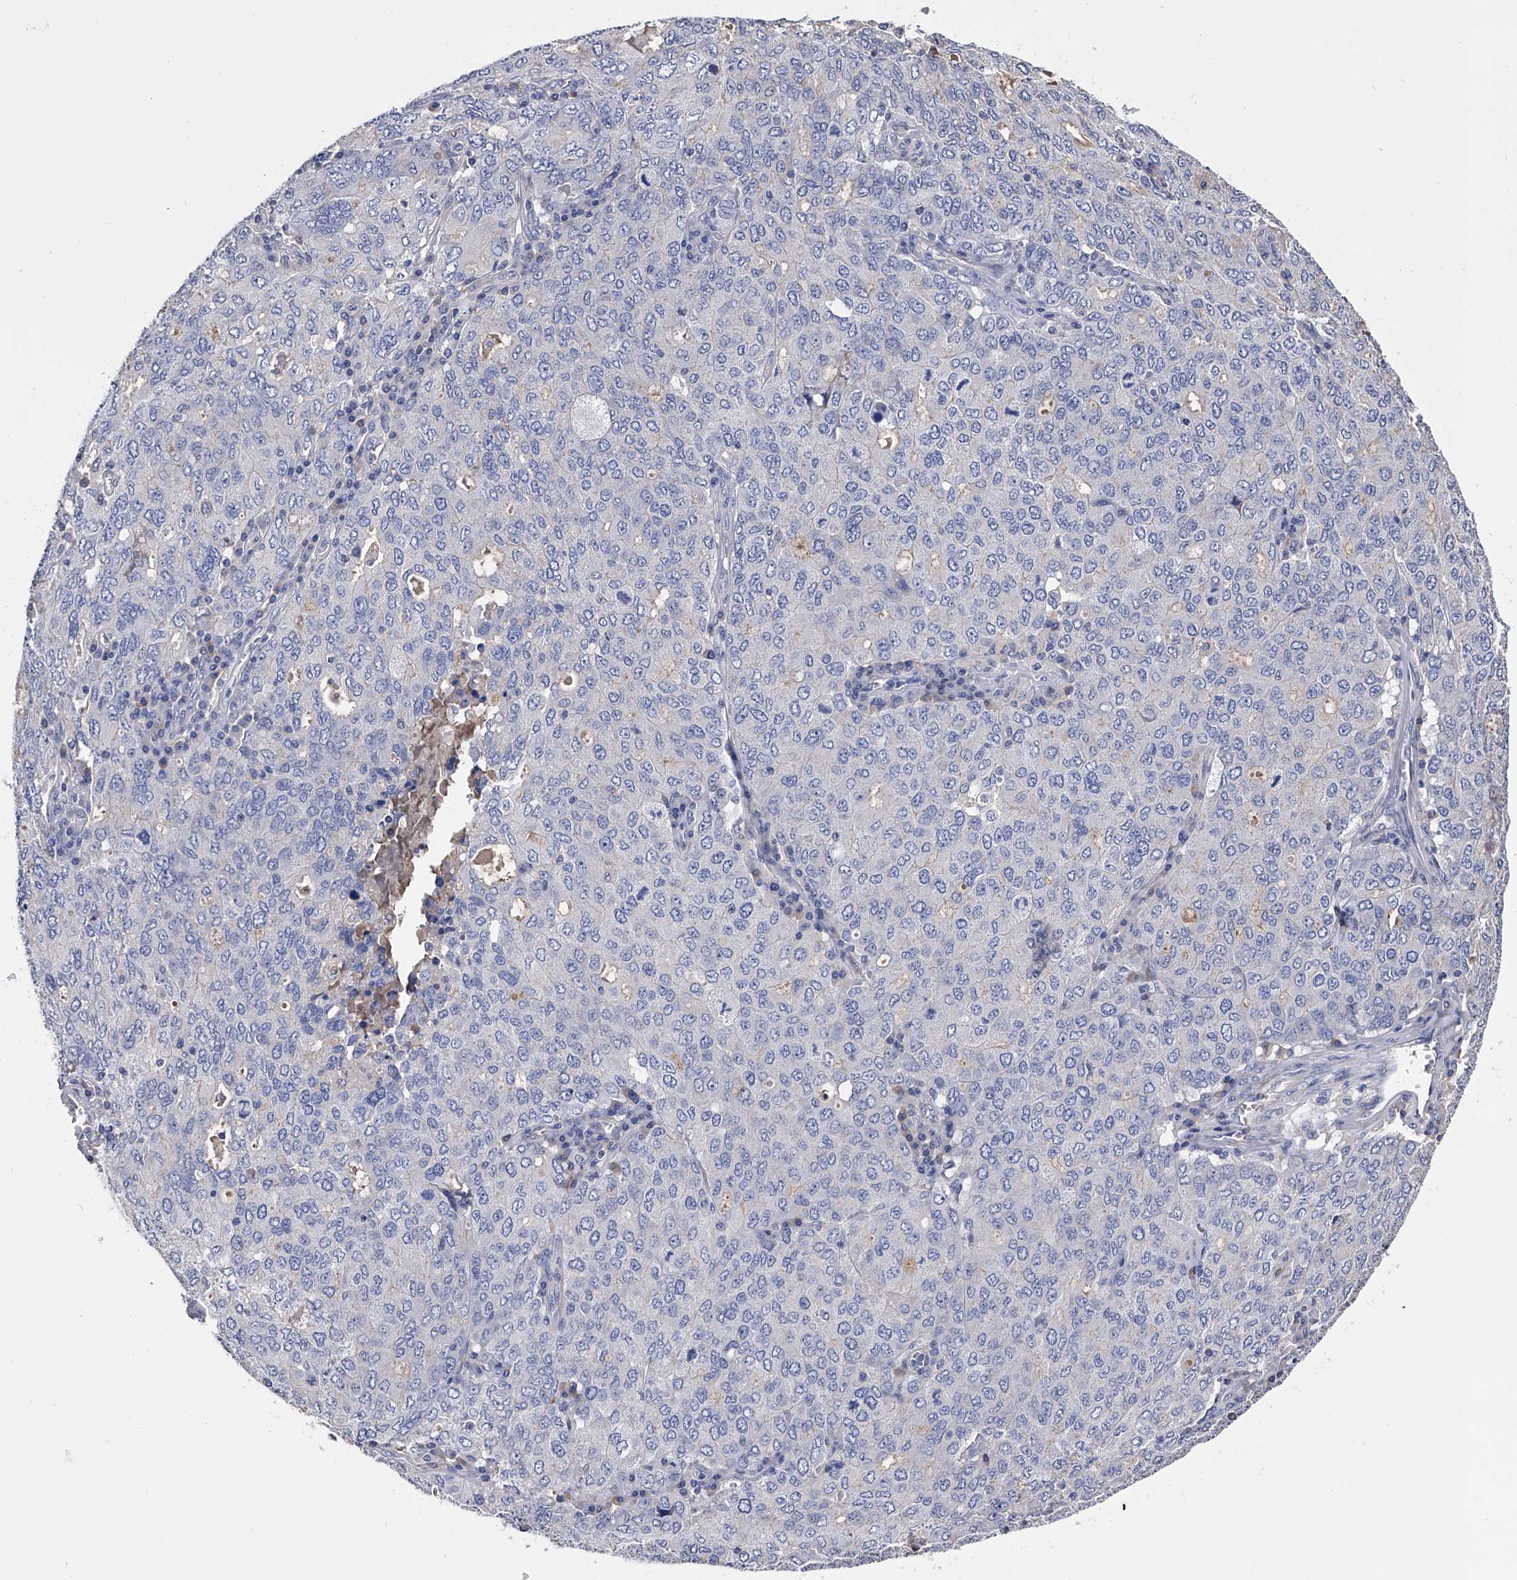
{"staining": {"intensity": "negative", "quantity": "none", "location": "none"}, "tissue": "ovarian cancer", "cell_type": "Tumor cells", "image_type": "cancer", "snomed": [{"axis": "morphology", "description": "Carcinoma, endometroid"}, {"axis": "topography", "description": "Ovary"}], "caption": "Human endometroid carcinoma (ovarian) stained for a protein using IHC displays no positivity in tumor cells.", "gene": "EFCAB7", "patient": {"sex": "female", "age": 62}}